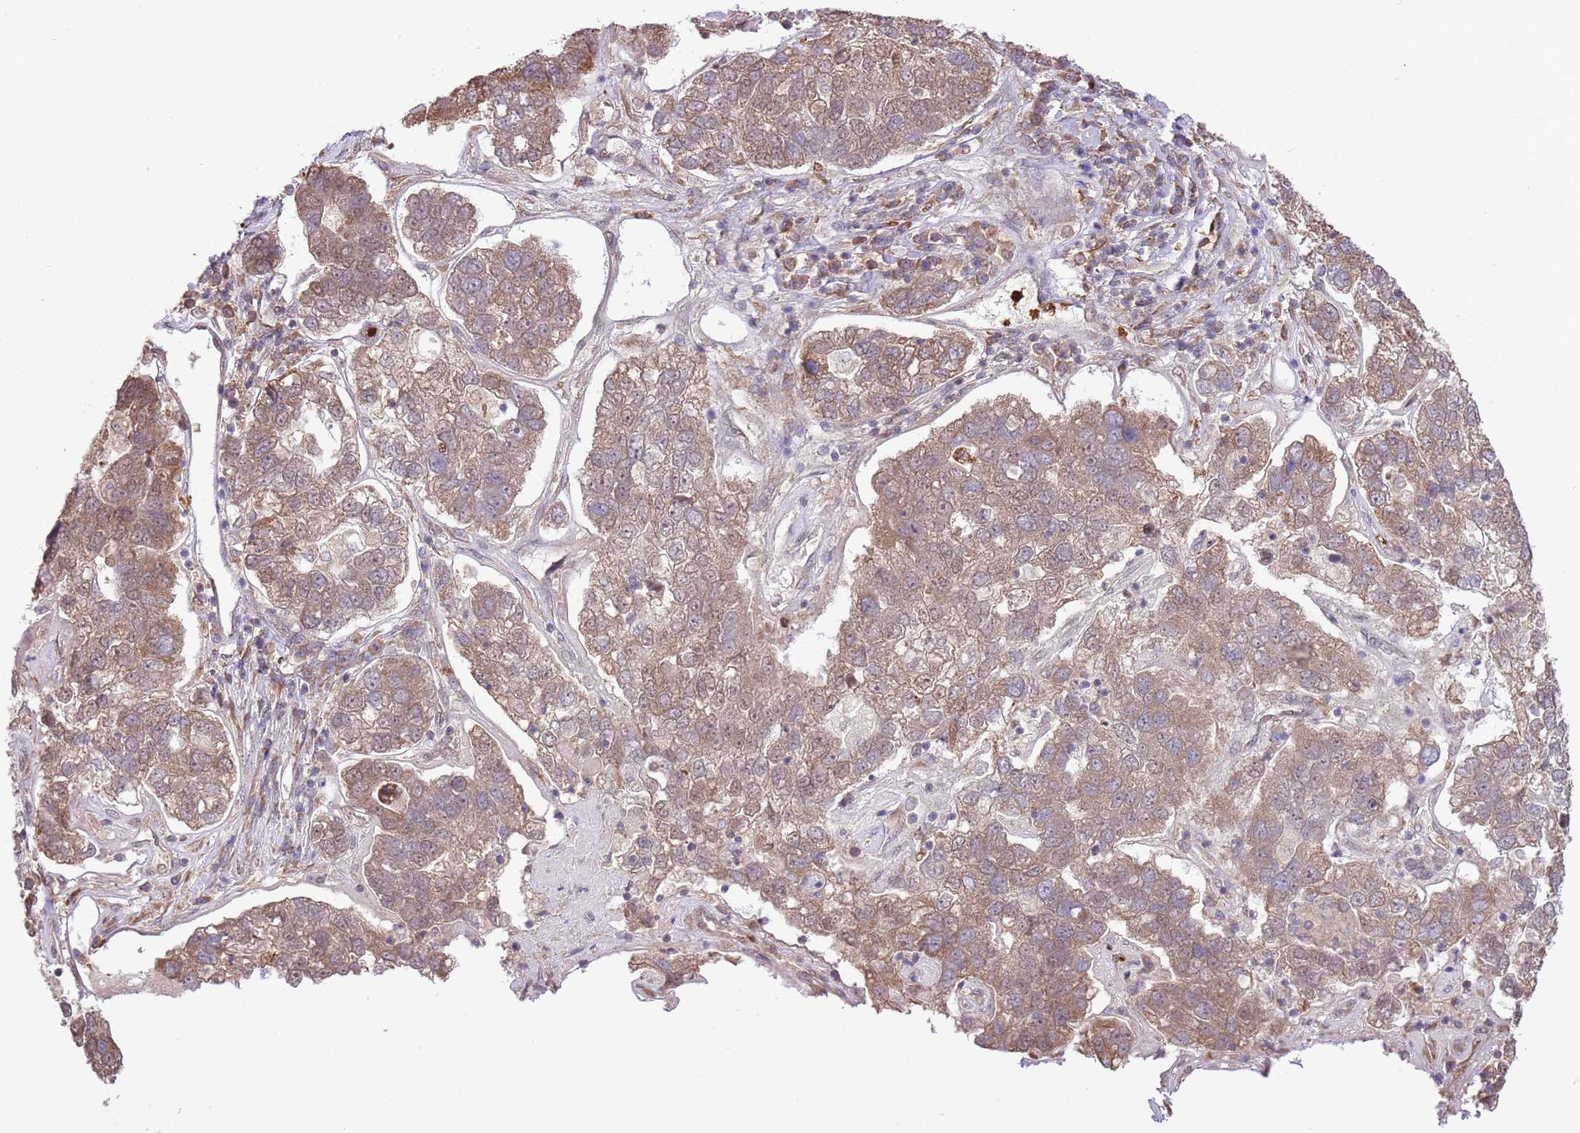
{"staining": {"intensity": "moderate", "quantity": ">75%", "location": "cytoplasmic/membranous"}, "tissue": "pancreatic cancer", "cell_type": "Tumor cells", "image_type": "cancer", "snomed": [{"axis": "morphology", "description": "Adenocarcinoma, NOS"}, {"axis": "topography", "description": "Pancreas"}], "caption": "Moderate cytoplasmic/membranous staining for a protein is present in about >75% of tumor cells of pancreatic cancer (adenocarcinoma) using IHC.", "gene": "AMIGO1", "patient": {"sex": "female", "age": 61}}